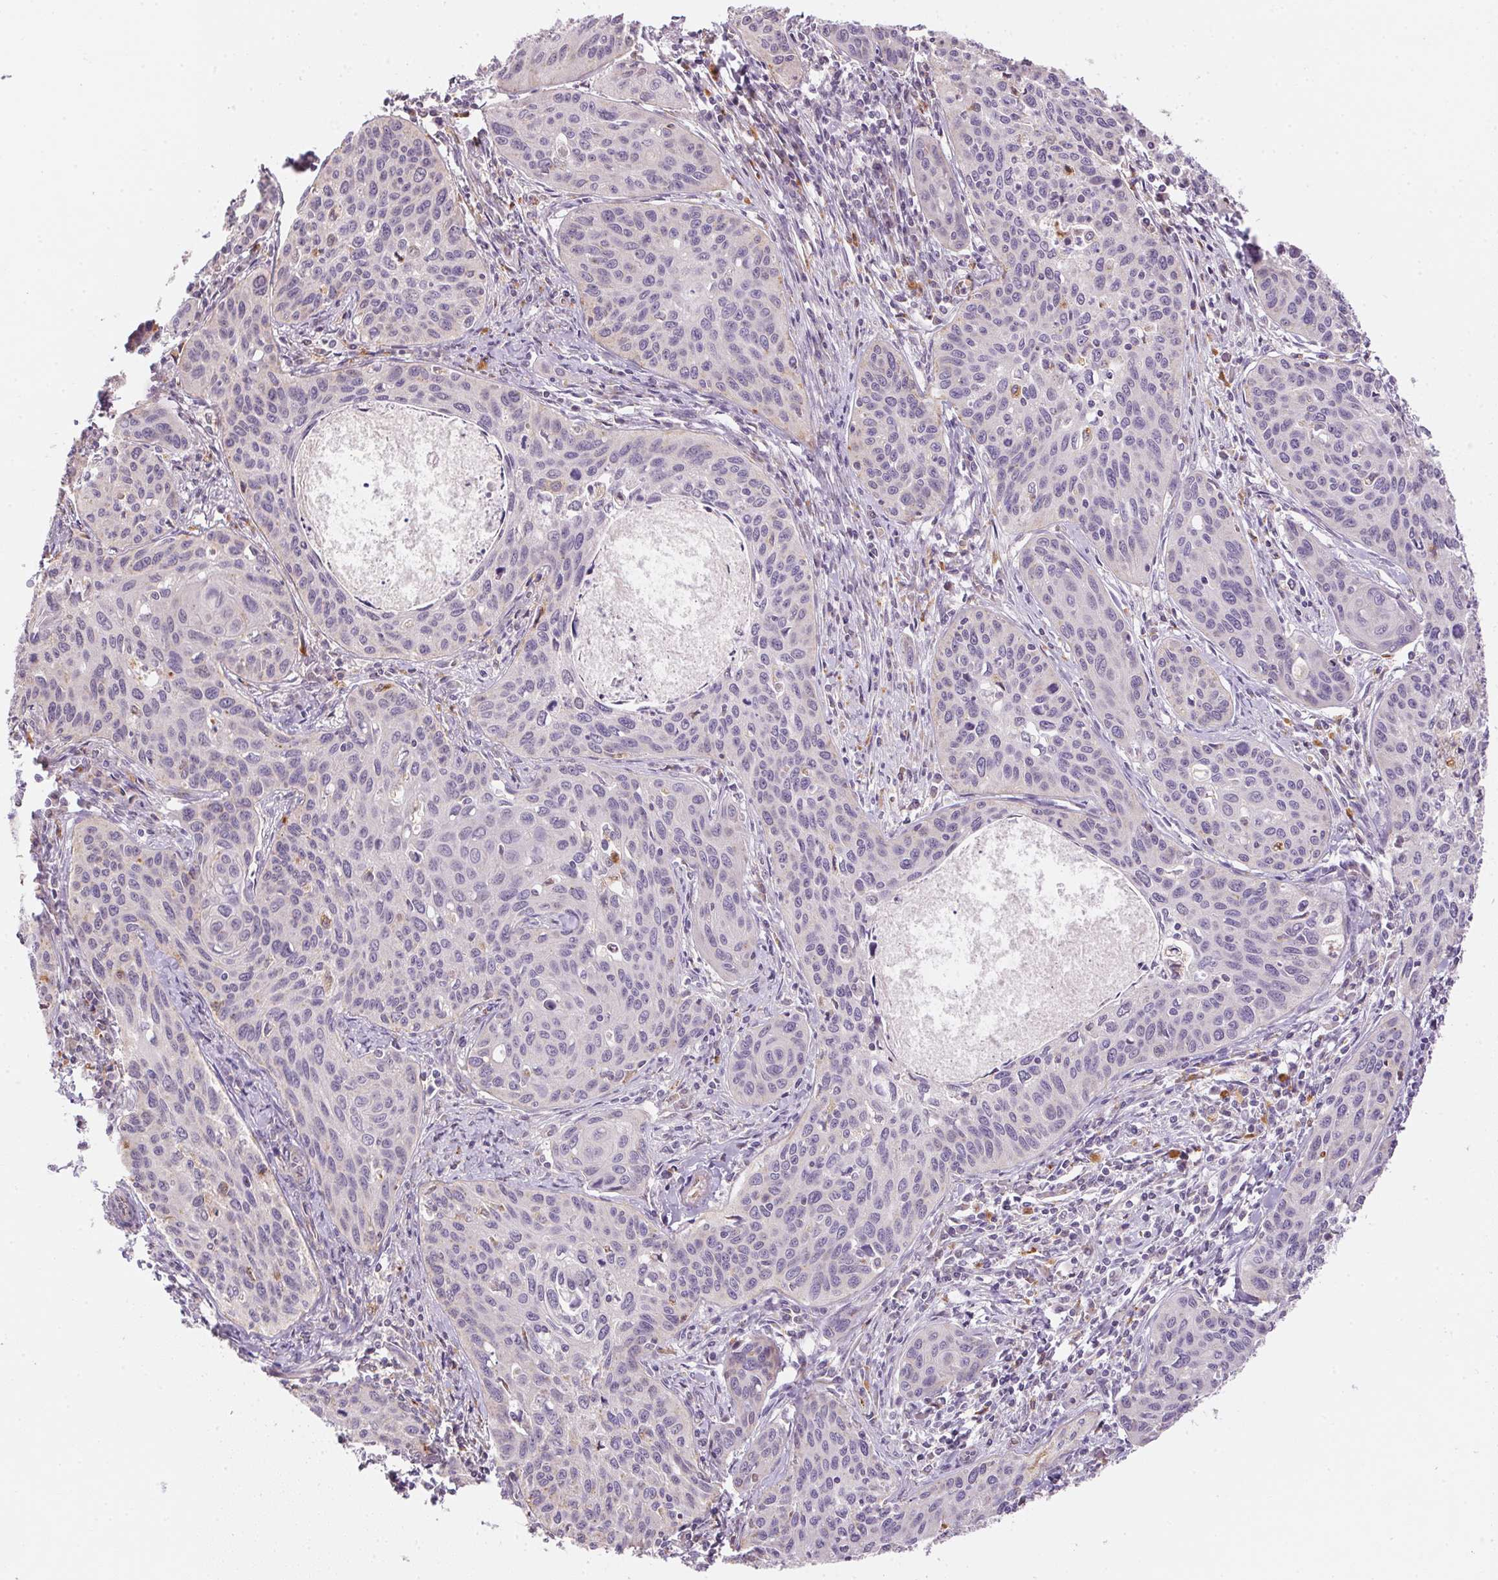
{"staining": {"intensity": "negative", "quantity": "none", "location": "none"}, "tissue": "cervical cancer", "cell_type": "Tumor cells", "image_type": "cancer", "snomed": [{"axis": "morphology", "description": "Squamous cell carcinoma, NOS"}, {"axis": "topography", "description": "Cervix"}], "caption": "High power microscopy image of an IHC image of cervical squamous cell carcinoma, revealing no significant staining in tumor cells.", "gene": "METTL13", "patient": {"sex": "female", "age": 31}}